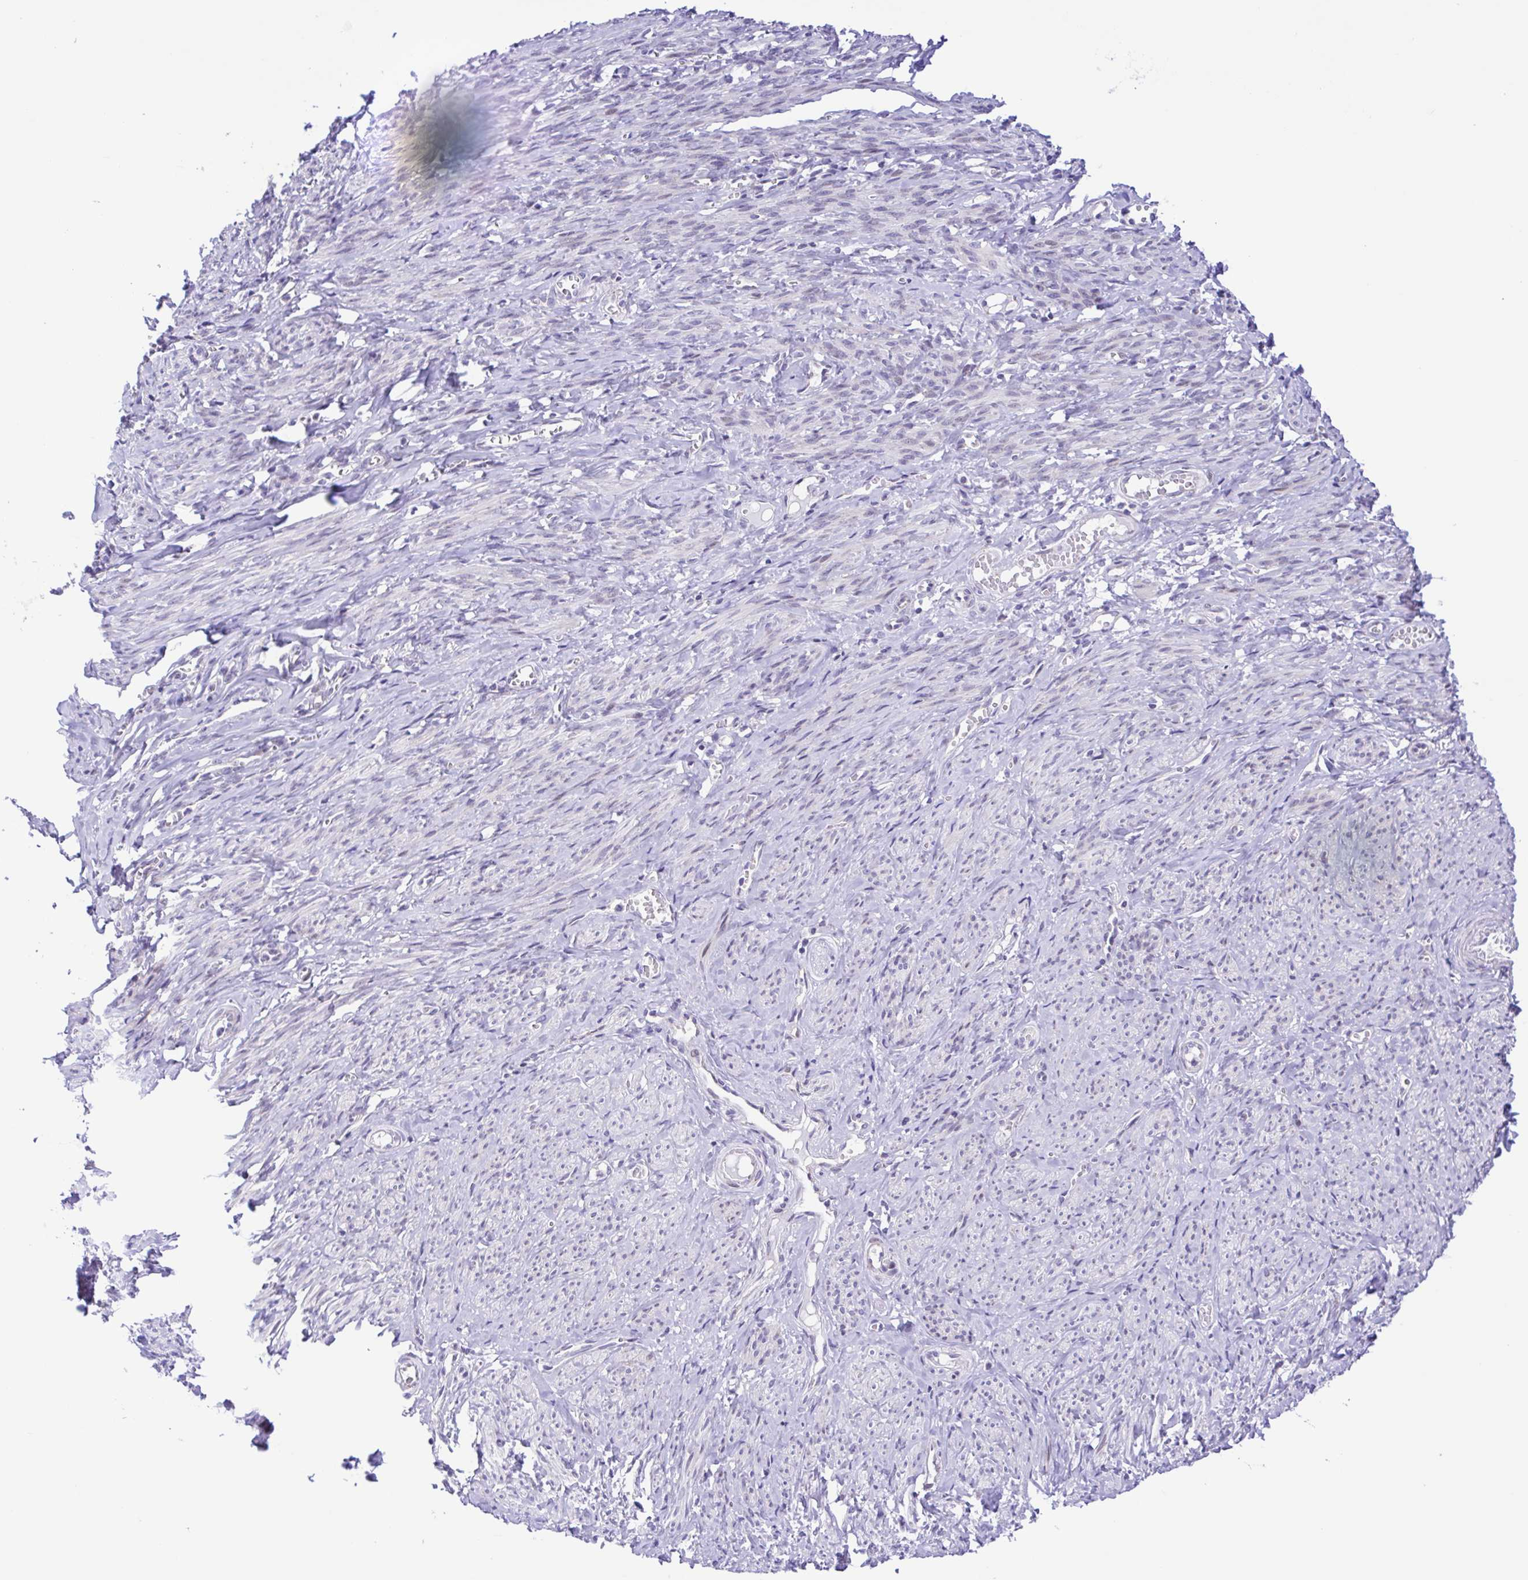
{"staining": {"intensity": "negative", "quantity": "none", "location": "none"}, "tissue": "smooth muscle", "cell_type": "Smooth muscle cells", "image_type": "normal", "snomed": [{"axis": "morphology", "description": "Normal tissue, NOS"}, {"axis": "topography", "description": "Smooth muscle"}], "caption": "DAB (3,3'-diaminobenzidine) immunohistochemical staining of normal human smooth muscle demonstrates no significant expression in smooth muscle cells. The staining is performed using DAB brown chromogen with nuclei counter-stained in using hematoxylin.", "gene": "ENSG00000286022", "patient": {"sex": "female", "age": 65}}